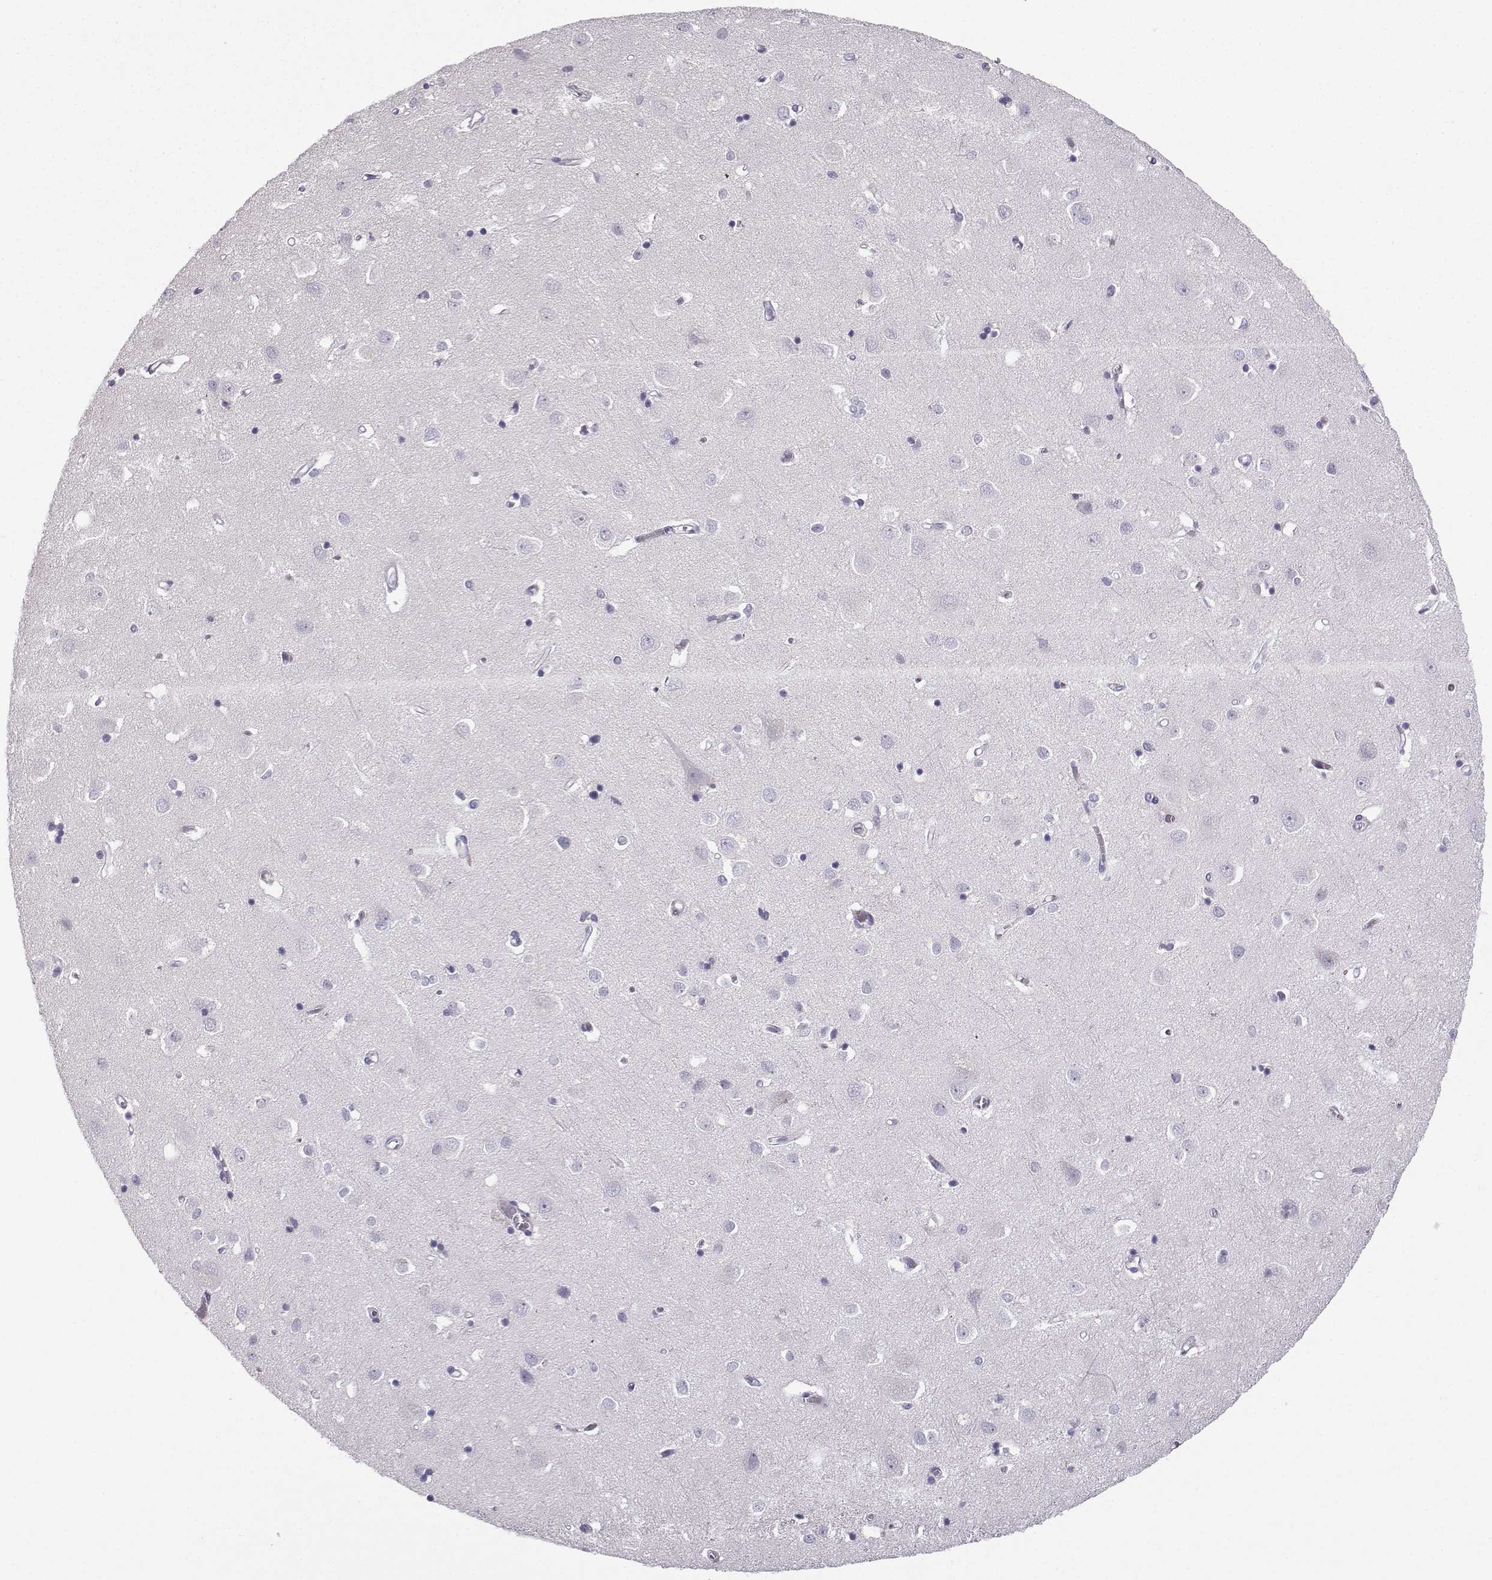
{"staining": {"intensity": "negative", "quantity": "none", "location": "none"}, "tissue": "cerebral cortex", "cell_type": "Endothelial cells", "image_type": "normal", "snomed": [{"axis": "morphology", "description": "Normal tissue, NOS"}, {"axis": "topography", "description": "Cerebral cortex"}], "caption": "This micrograph is of benign cerebral cortex stained with immunohistochemistry to label a protein in brown with the nuclei are counter-stained blue. There is no positivity in endothelial cells. The staining is performed using DAB brown chromogen with nuclei counter-stained in using hematoxylin.", "gene": "ZBTB8B", "patient": {"sex": "male", "age": 70}}